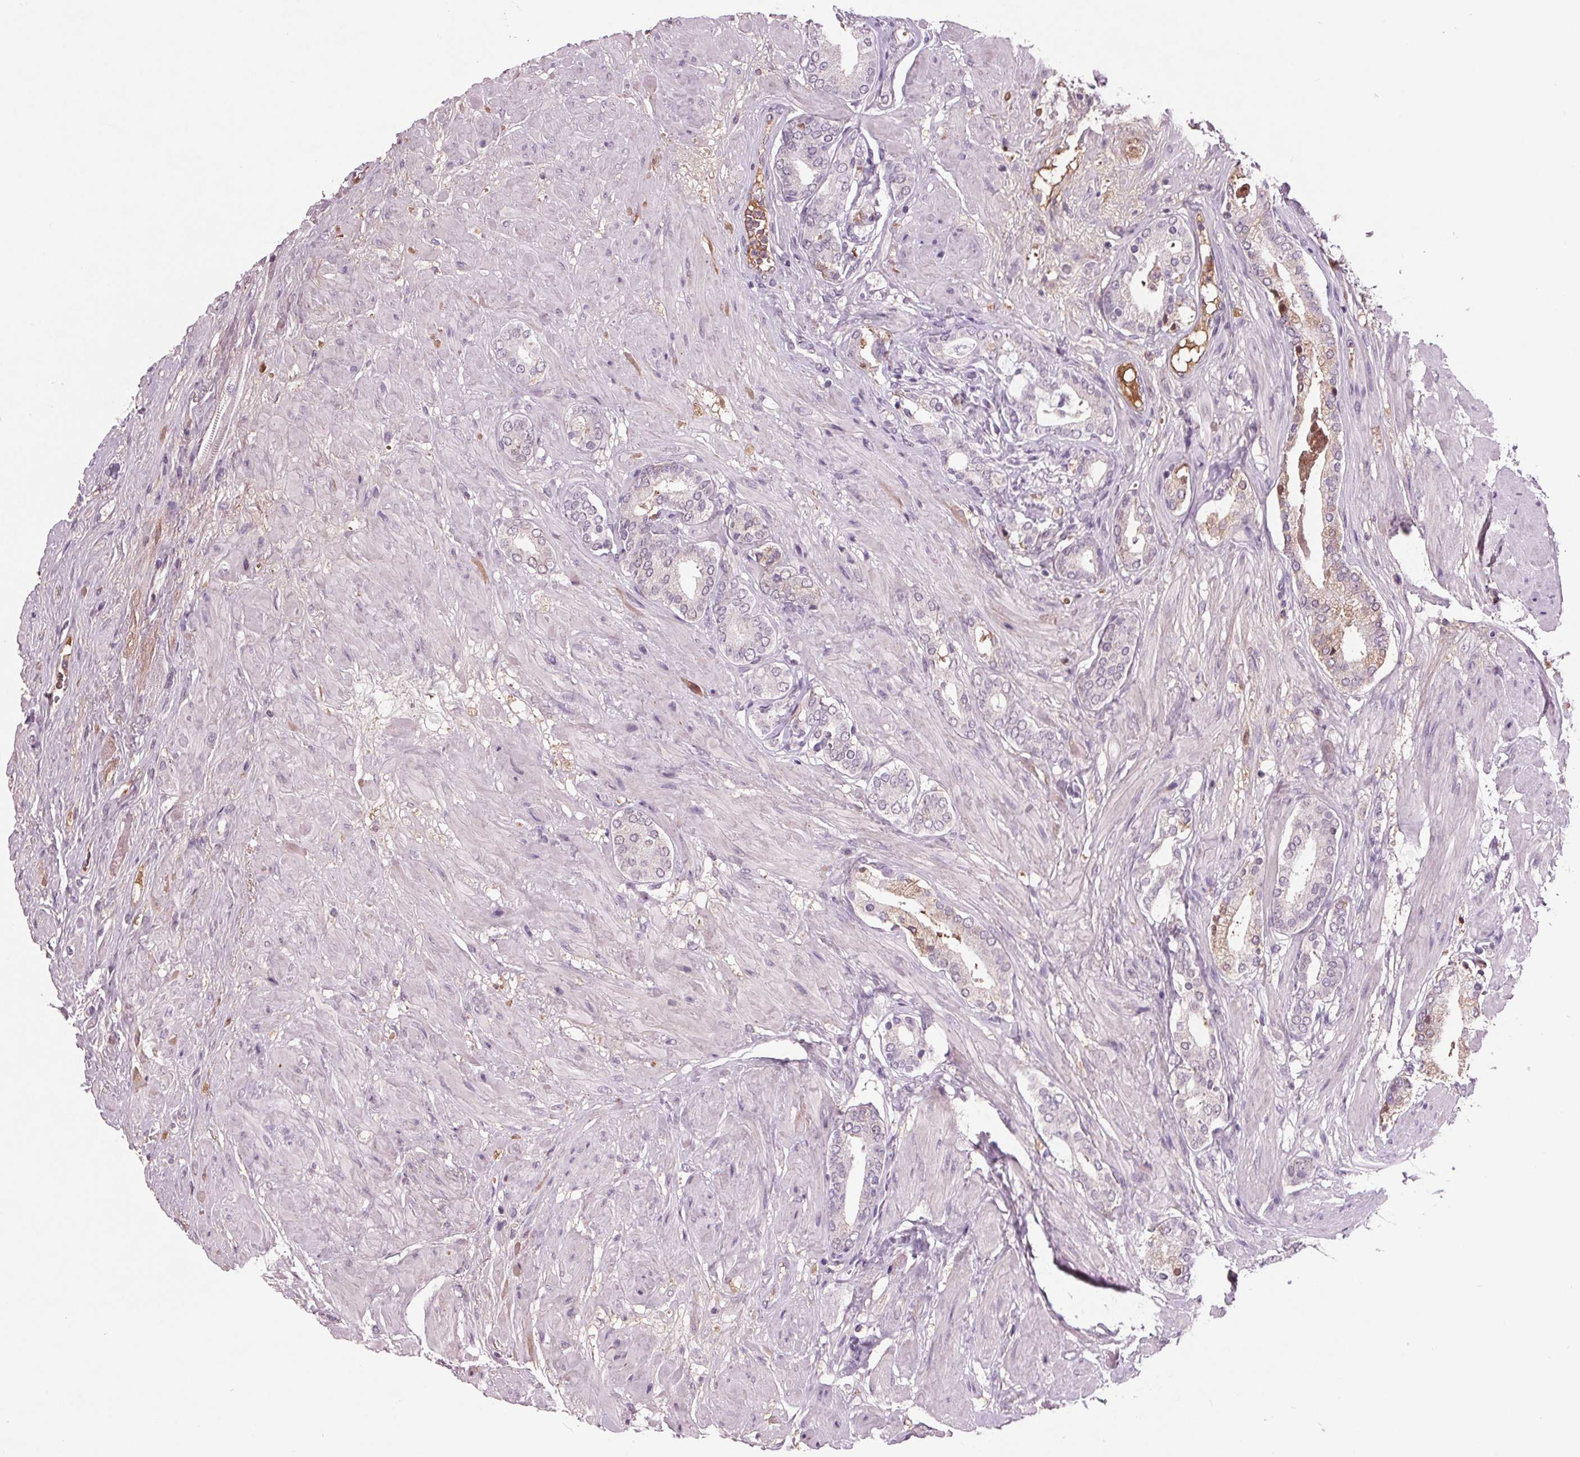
{"staining": {"intensity": "weak", "quantity": "<25%", "location": "cytoplasmic/membranous"}, "tissue": "prostate cancer", "cell_type": "Tumor cells", "image_type": "cancer", "snomed": [{"axis": "morphology", "description": "Adenocarcinoma, High grade"}, {"axis": "topography", "description": "Prostate"}], "caption": "This photomicrograph is of prostate cancer stained with immunohistochemistry to label a protein in brown with the nuclei are counter-stained blue. There is no positivity in tumor cells.", "gene": "C6", "patient": {"sex": "male", "age": 56}}